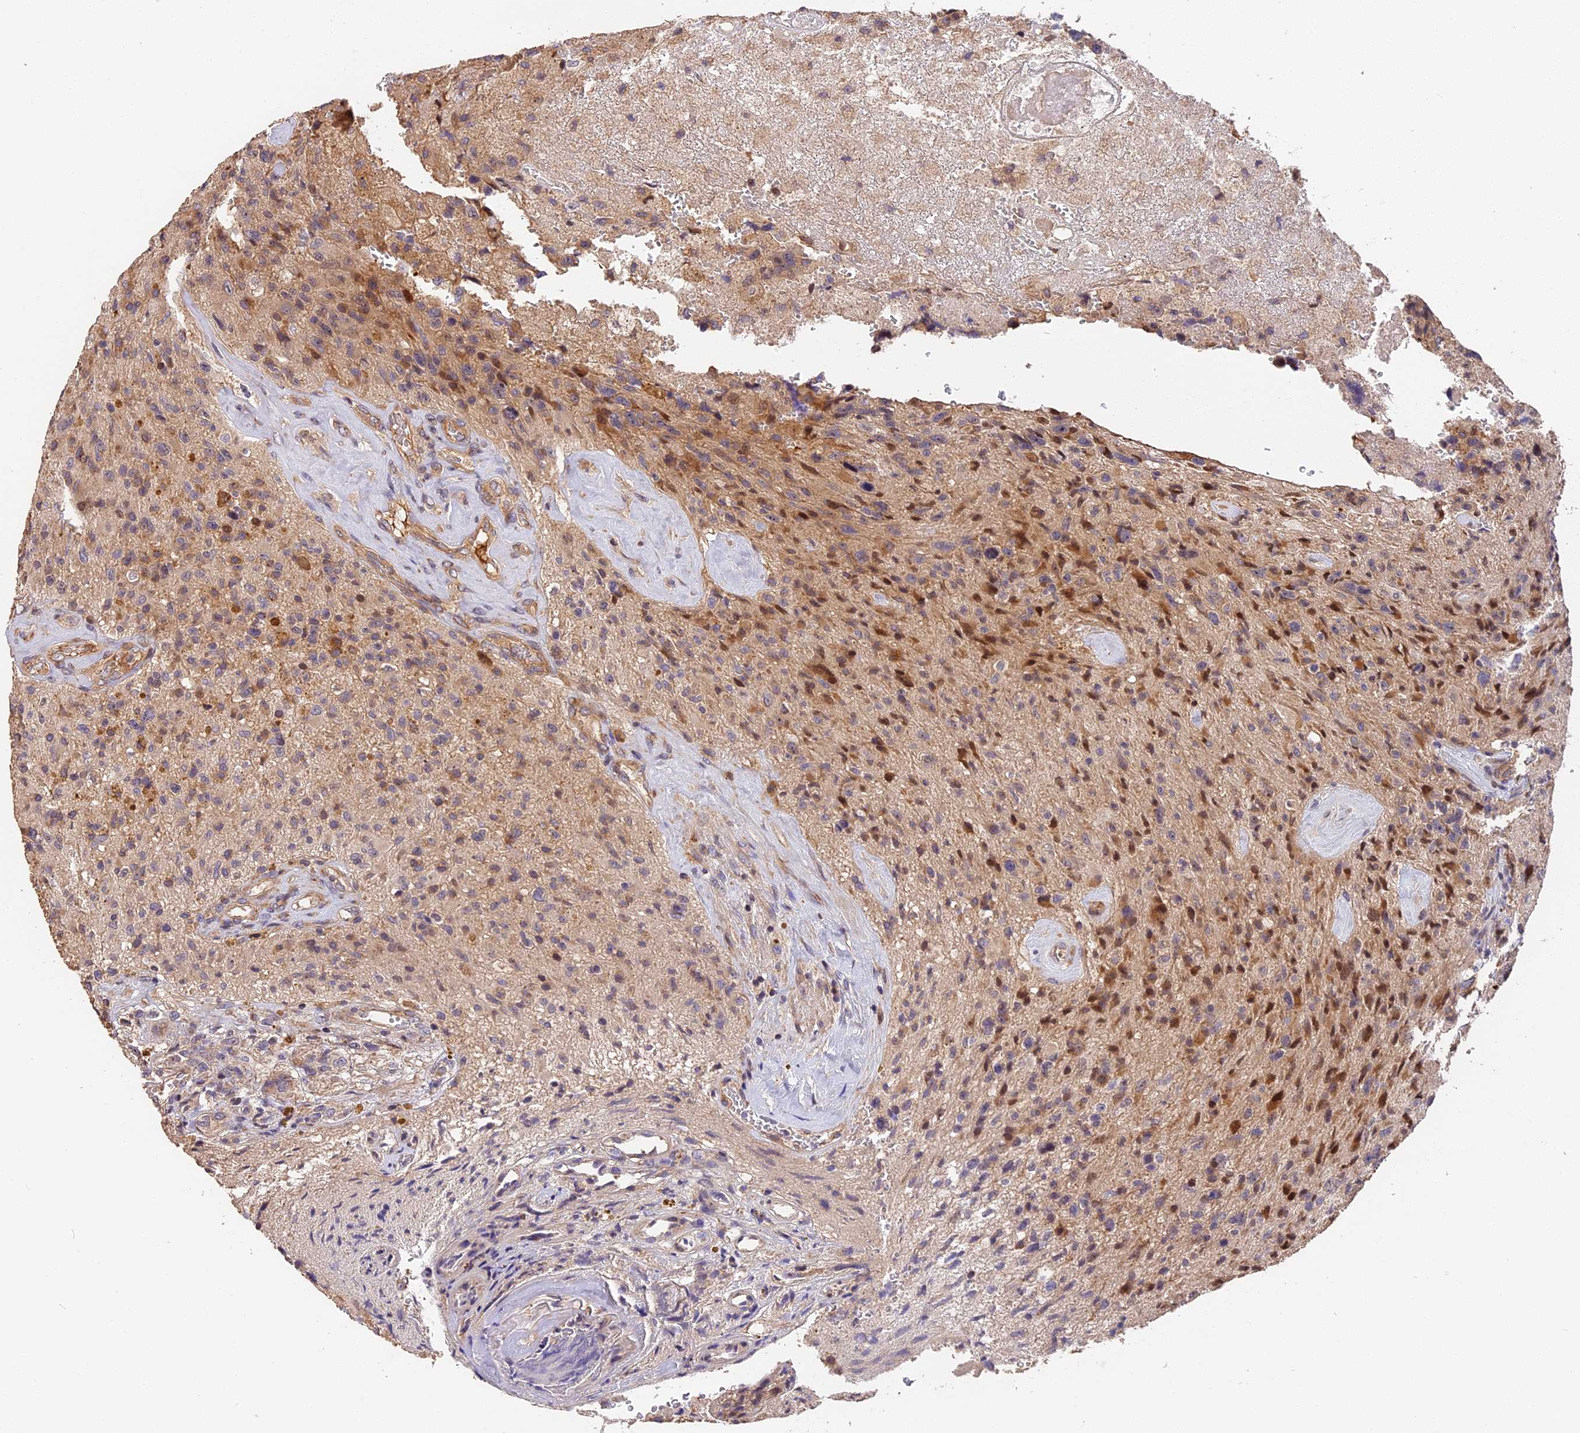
{"staining": {"intensity": "moderate", "quantity": "25%-75%", "location": "cytoplasmic/membranous,nuclear"}, "tissue": "glioma", "cell_type": "Tumor cells", "image_type": "cancer", "snomed": [{"axis": "morphology", "description": "Glioma, malignant, High grade"}, {"axis": "topography", "description": "Brain"}], "caption": "A brown stain labels moderate cytoplasmic/membranous and nuclear expression of a protein in human glioma tumor cells. (Brightfield microscopy of DAB IHC at high magnification).", "gene": "ARHGAP17", "patient": {"sex": "male", "age": 69}}